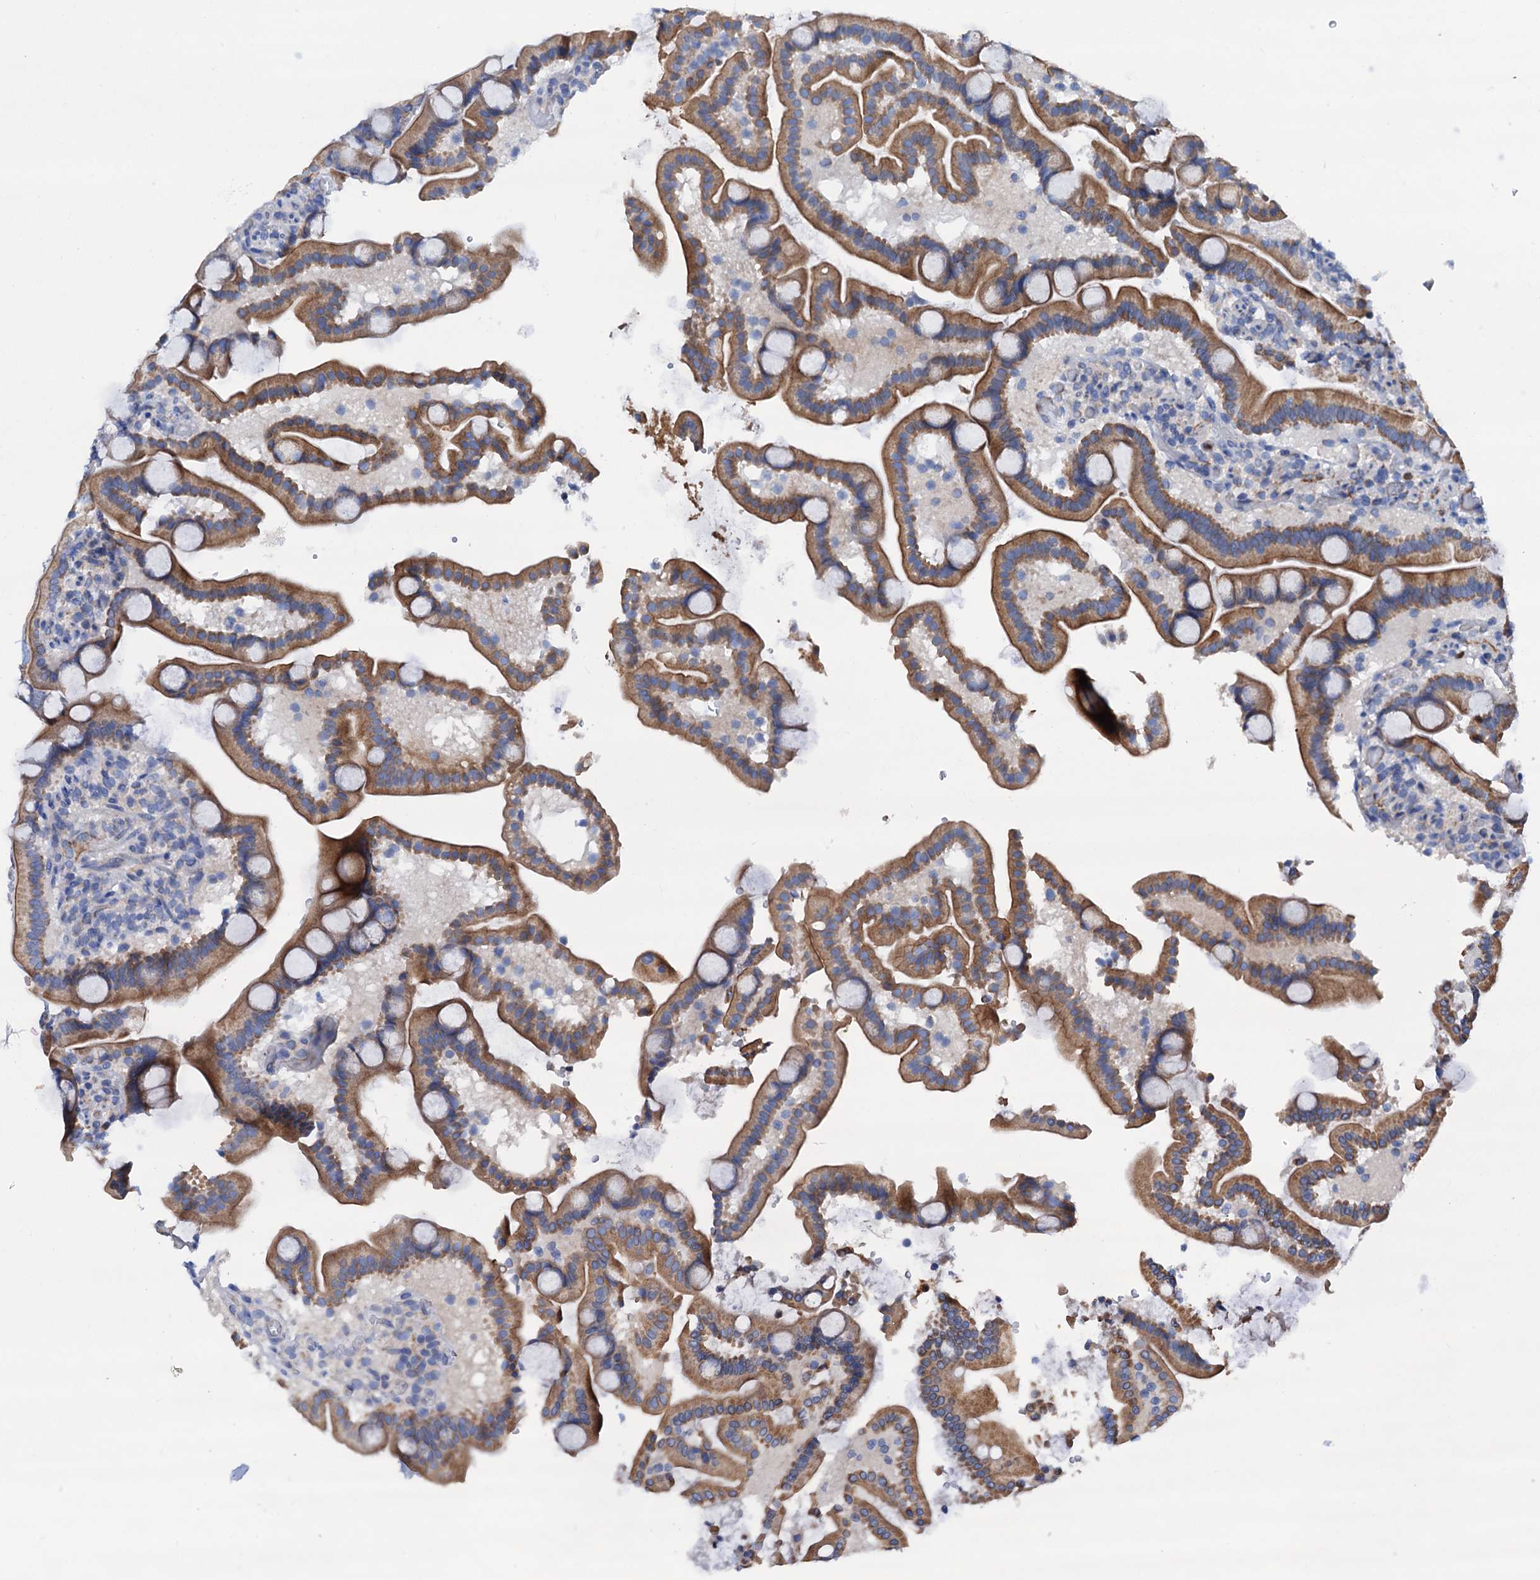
{"staining": {"intensity": "moderate", "quantity": ">75%", "location": "cytoplasmic/membranous"}, "tissue": "duodenum", "cell_type": "Glandular cells", "image_type": "normal", "snomed": [{"axis": "morphology", "description": "Normal tissue, NOS"}, {"axis": "topography", "description": "Duodenum"}], "caption": "Immunohistochemical staining of unremarkable duodenum exhibits medium levels of moderate cytoplasmic/membranous expression in approximately >75% of glandular cells.", "gene": "RASSF9", "patient": {"sex": "male", "age": 55}}